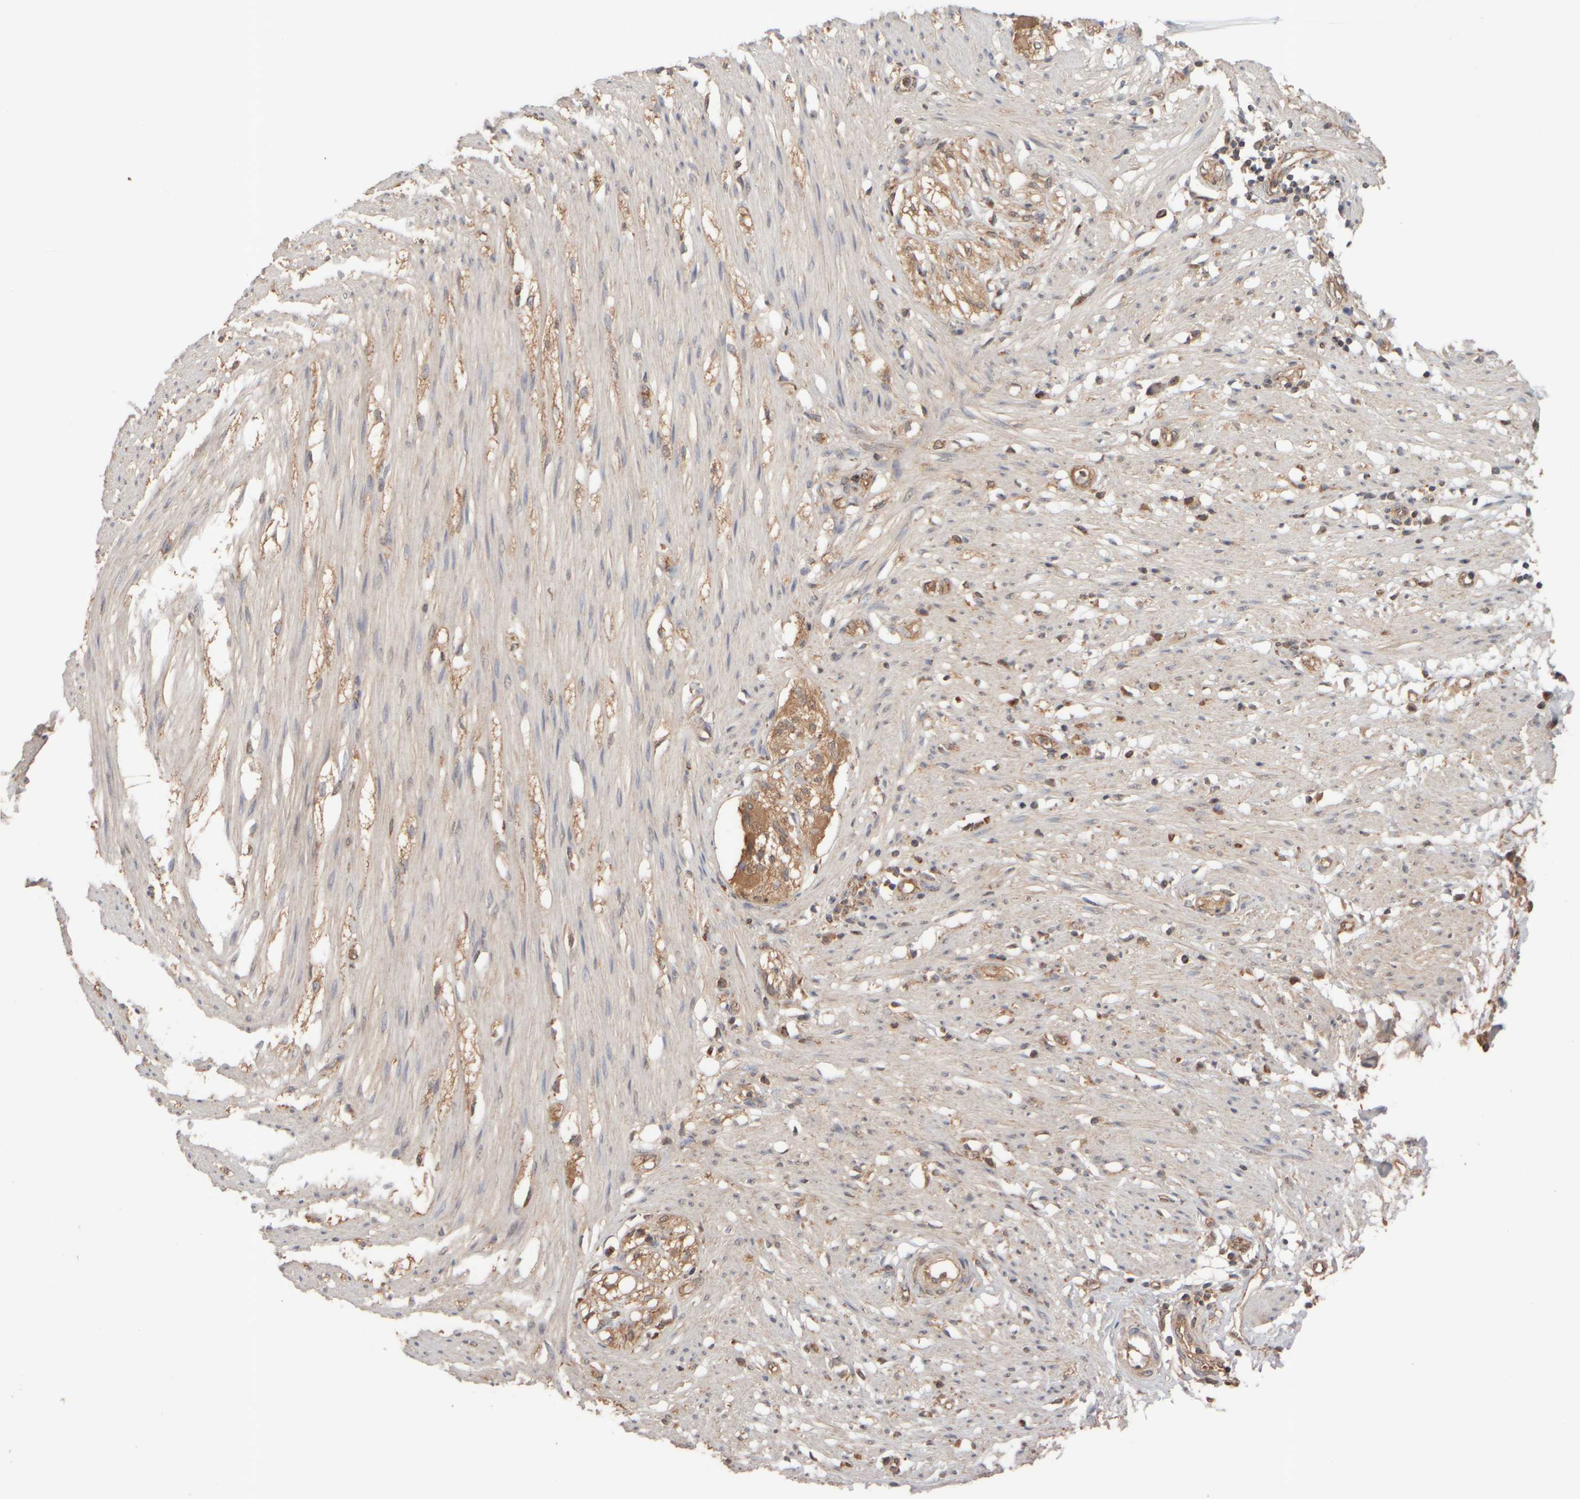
{"staining": {"intensity": "weak", "quantity": "25%-75%", "location": "cytoplasmic/membranous"}, "tissue": "smooth muscle", "cell_type": "Smooth muscle cells", "image_type": "normal", "snomed": [{"axis": "morphology", "description": "Normal tissue, NOS"}, {"axis": "morphology", "description": "Adenocarcinoma, NOS"}, {"axis": "topography", "description": "Smooth muscle"}, {"axis": "topography", "description": "Colon"}], "caption": "This photomicrograph exhibits unremarkable smooth muscle stained with immunohistochemistry (IHC) to label a protein in brown. The cytoplasmic/membranous of smooth muscle cells show weak positivity for the protein. Nuclei are counter-stained blue.", "gene": "EIF2B3", "patient": {"sex": "male", "age": 14}}